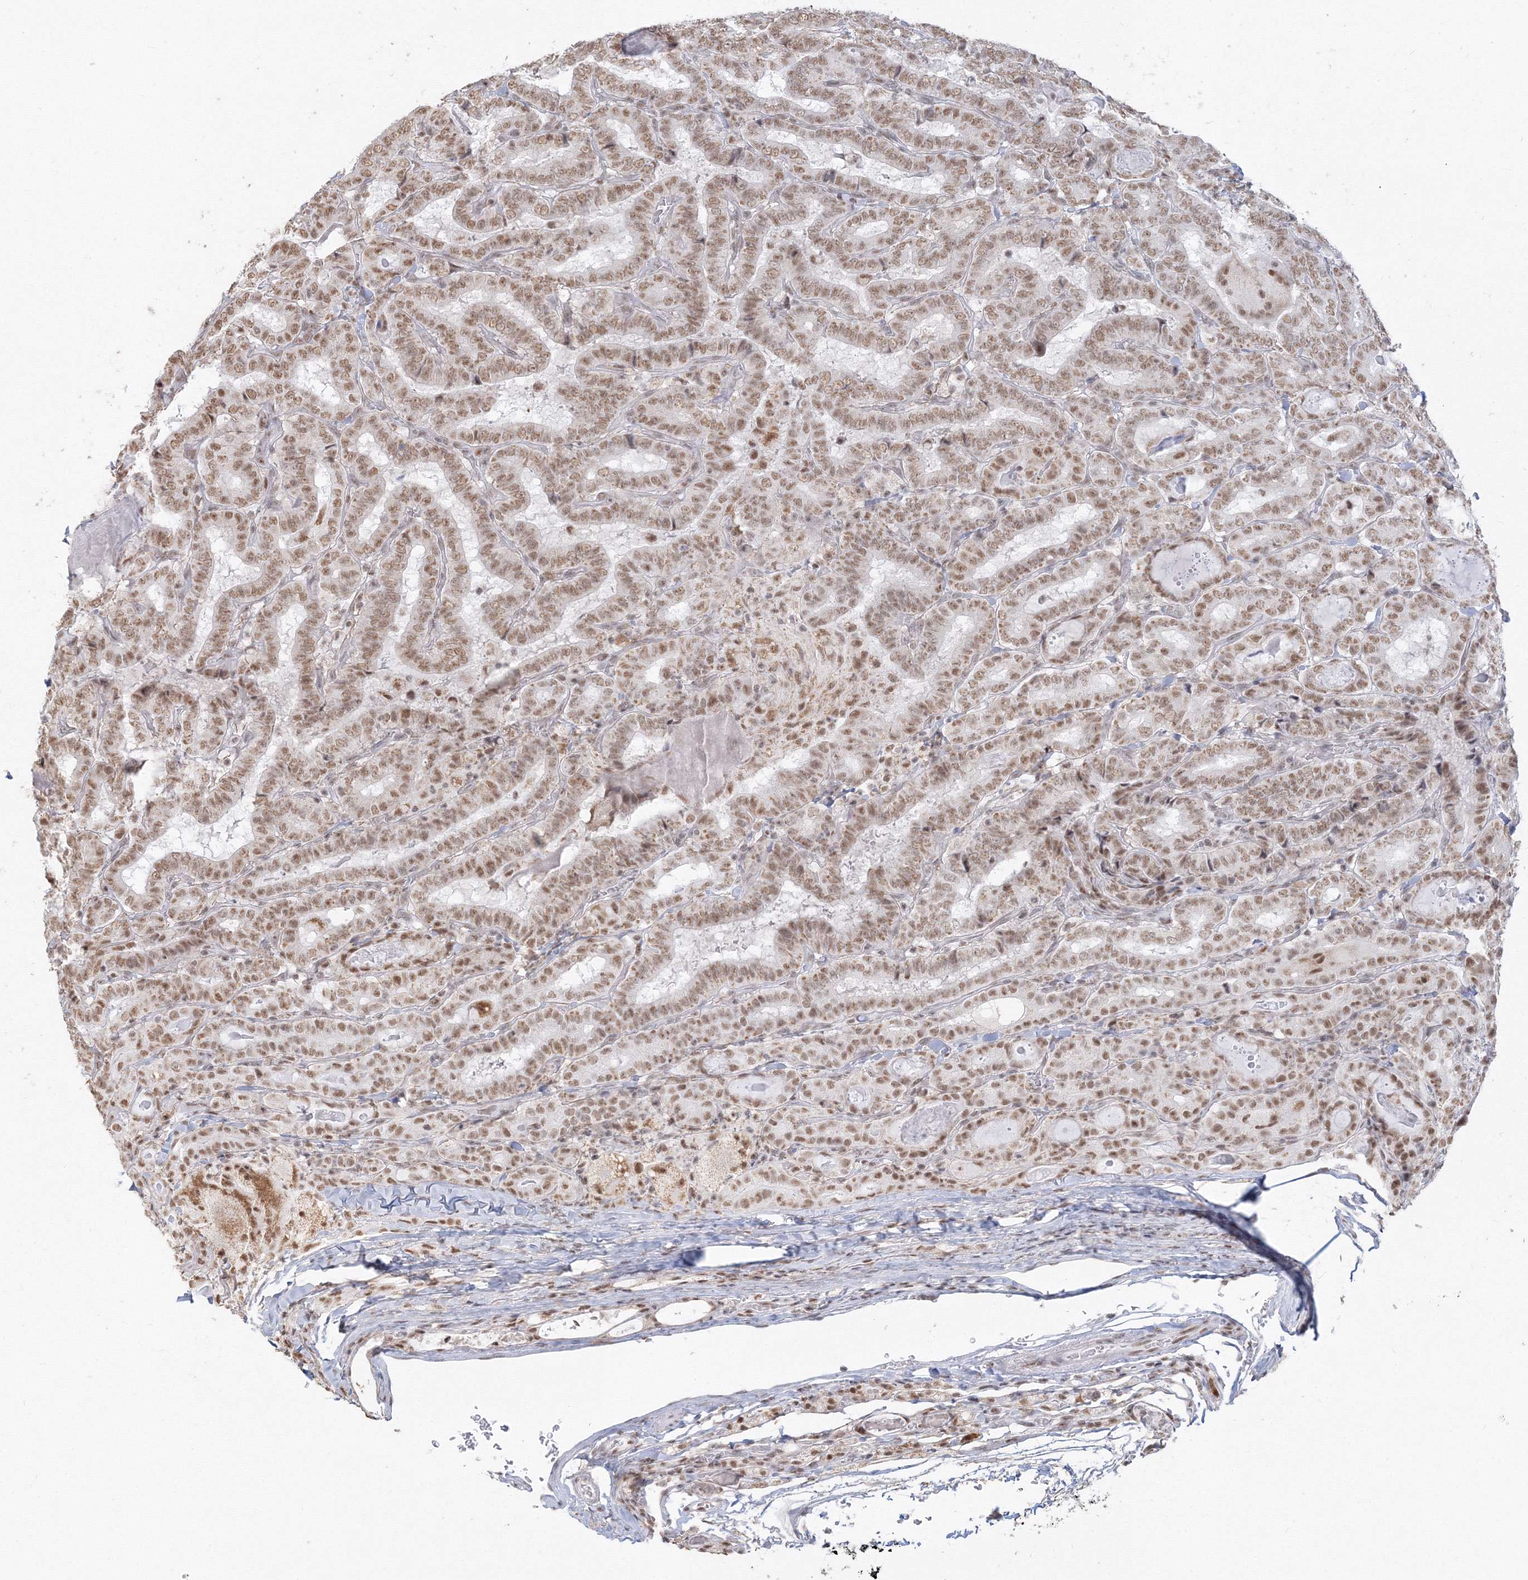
{"staining": {"intensity": "moderate", "quantity": ">75%", "location": "nuclear"}, "tissue": "thyroid cancer", "cell_type": "Tumor cells", "image_type": "cancer", "snomed": [{"axis": "morphology", "description": "Papillary adenocarcinoma, NOS"}, {"axis": "topography", "description": "Thyroid gland"}], "caption": "This is a photomicrograph of immunohistochemistry staining of thyroid cancer, which shows moderate staining in the nuclear of tumor cells.", "gene": "PPP4R2", "patient": {"sex": "female", "age": 72}}